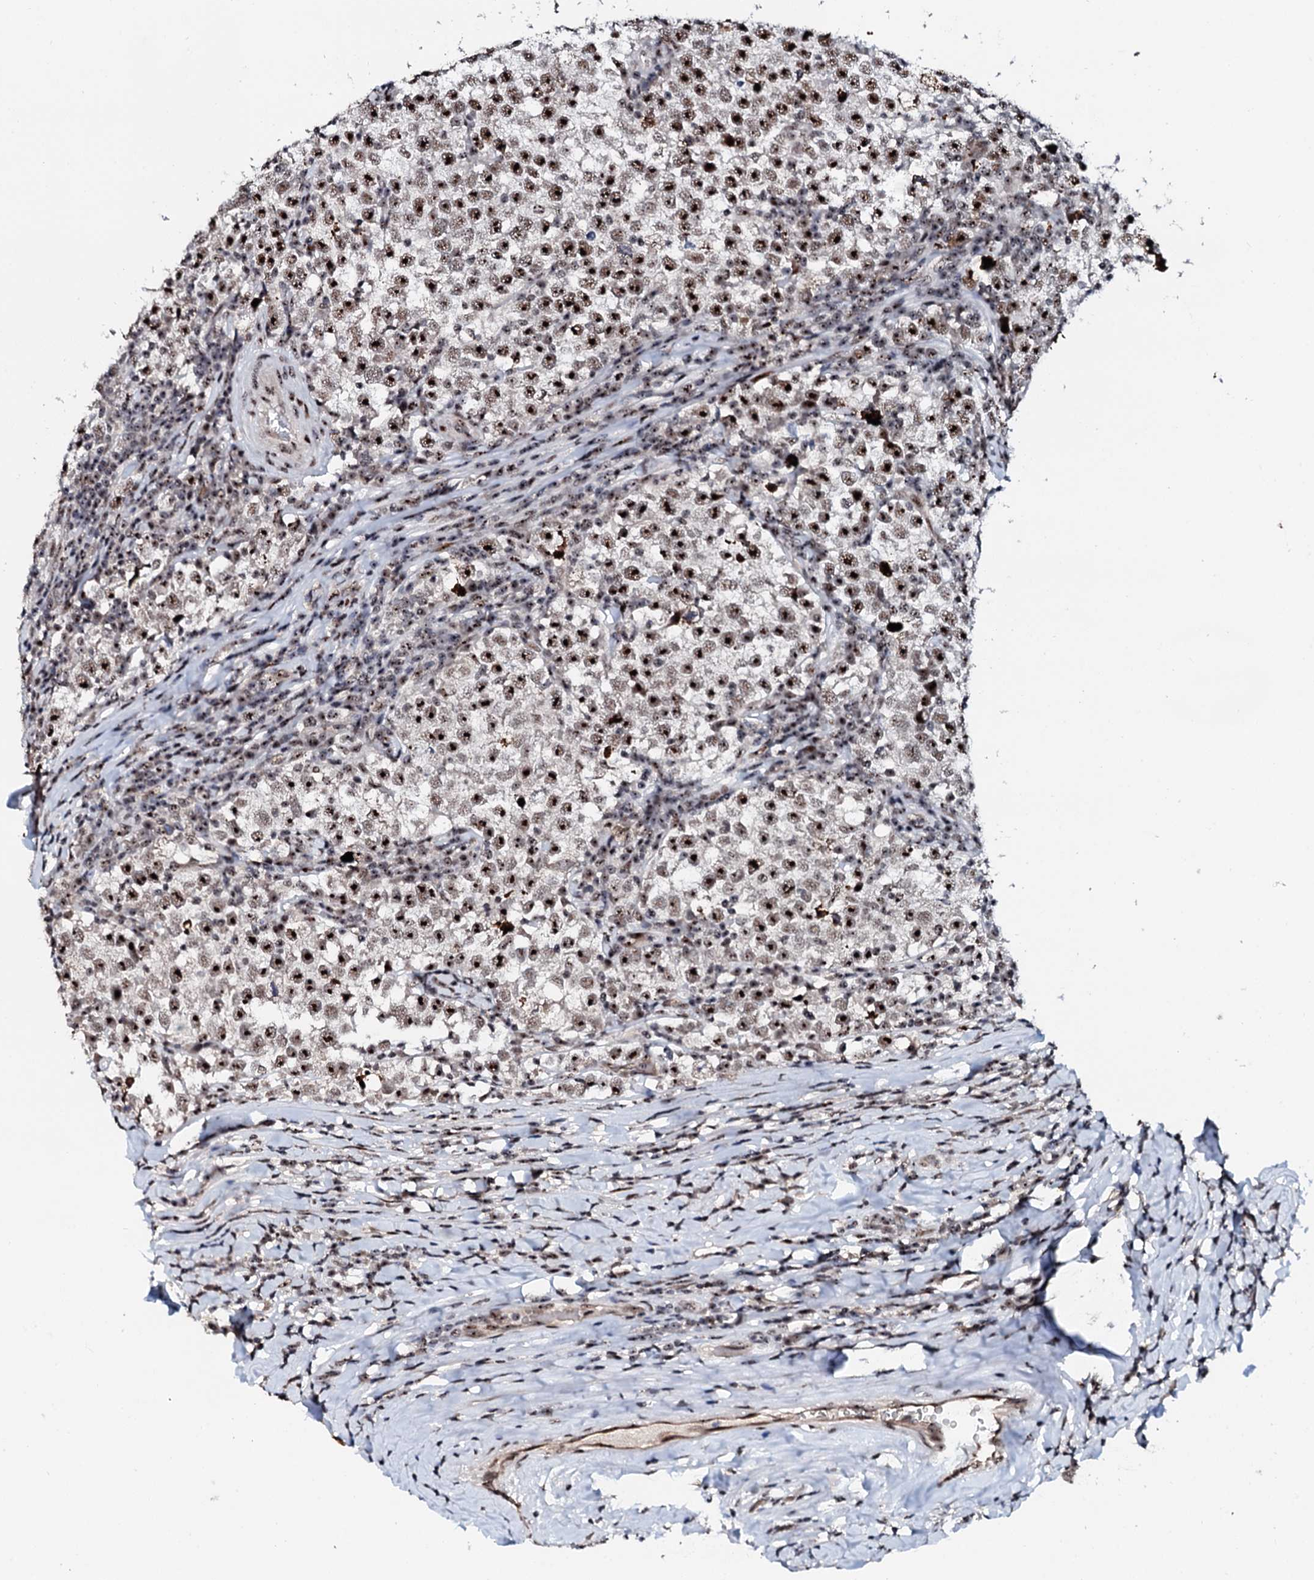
{"staining": {"intensity": "moderate", "quantity": ">75%", "location": "nuclear"}, "tissue": "testis cancer", "cell_type": "Tumor cells", "image_type": "cancer", "snomed": [{"axis": "morphology", "description": "Normal tissue, NOS"}, {"axis": "morphology", "description": "Seminoma, NOS"}, {"axis": "topography", "description": "Testis"}], "caption": "High-power microscopy captured an immunohistochemistry (IHC) histopathology image of testis cancer, revealing moderate nuclear staining in approximately >75% of tumor cells.", "gene": "NEUROG3", "patient": {"sex": "male", "age": 43}}